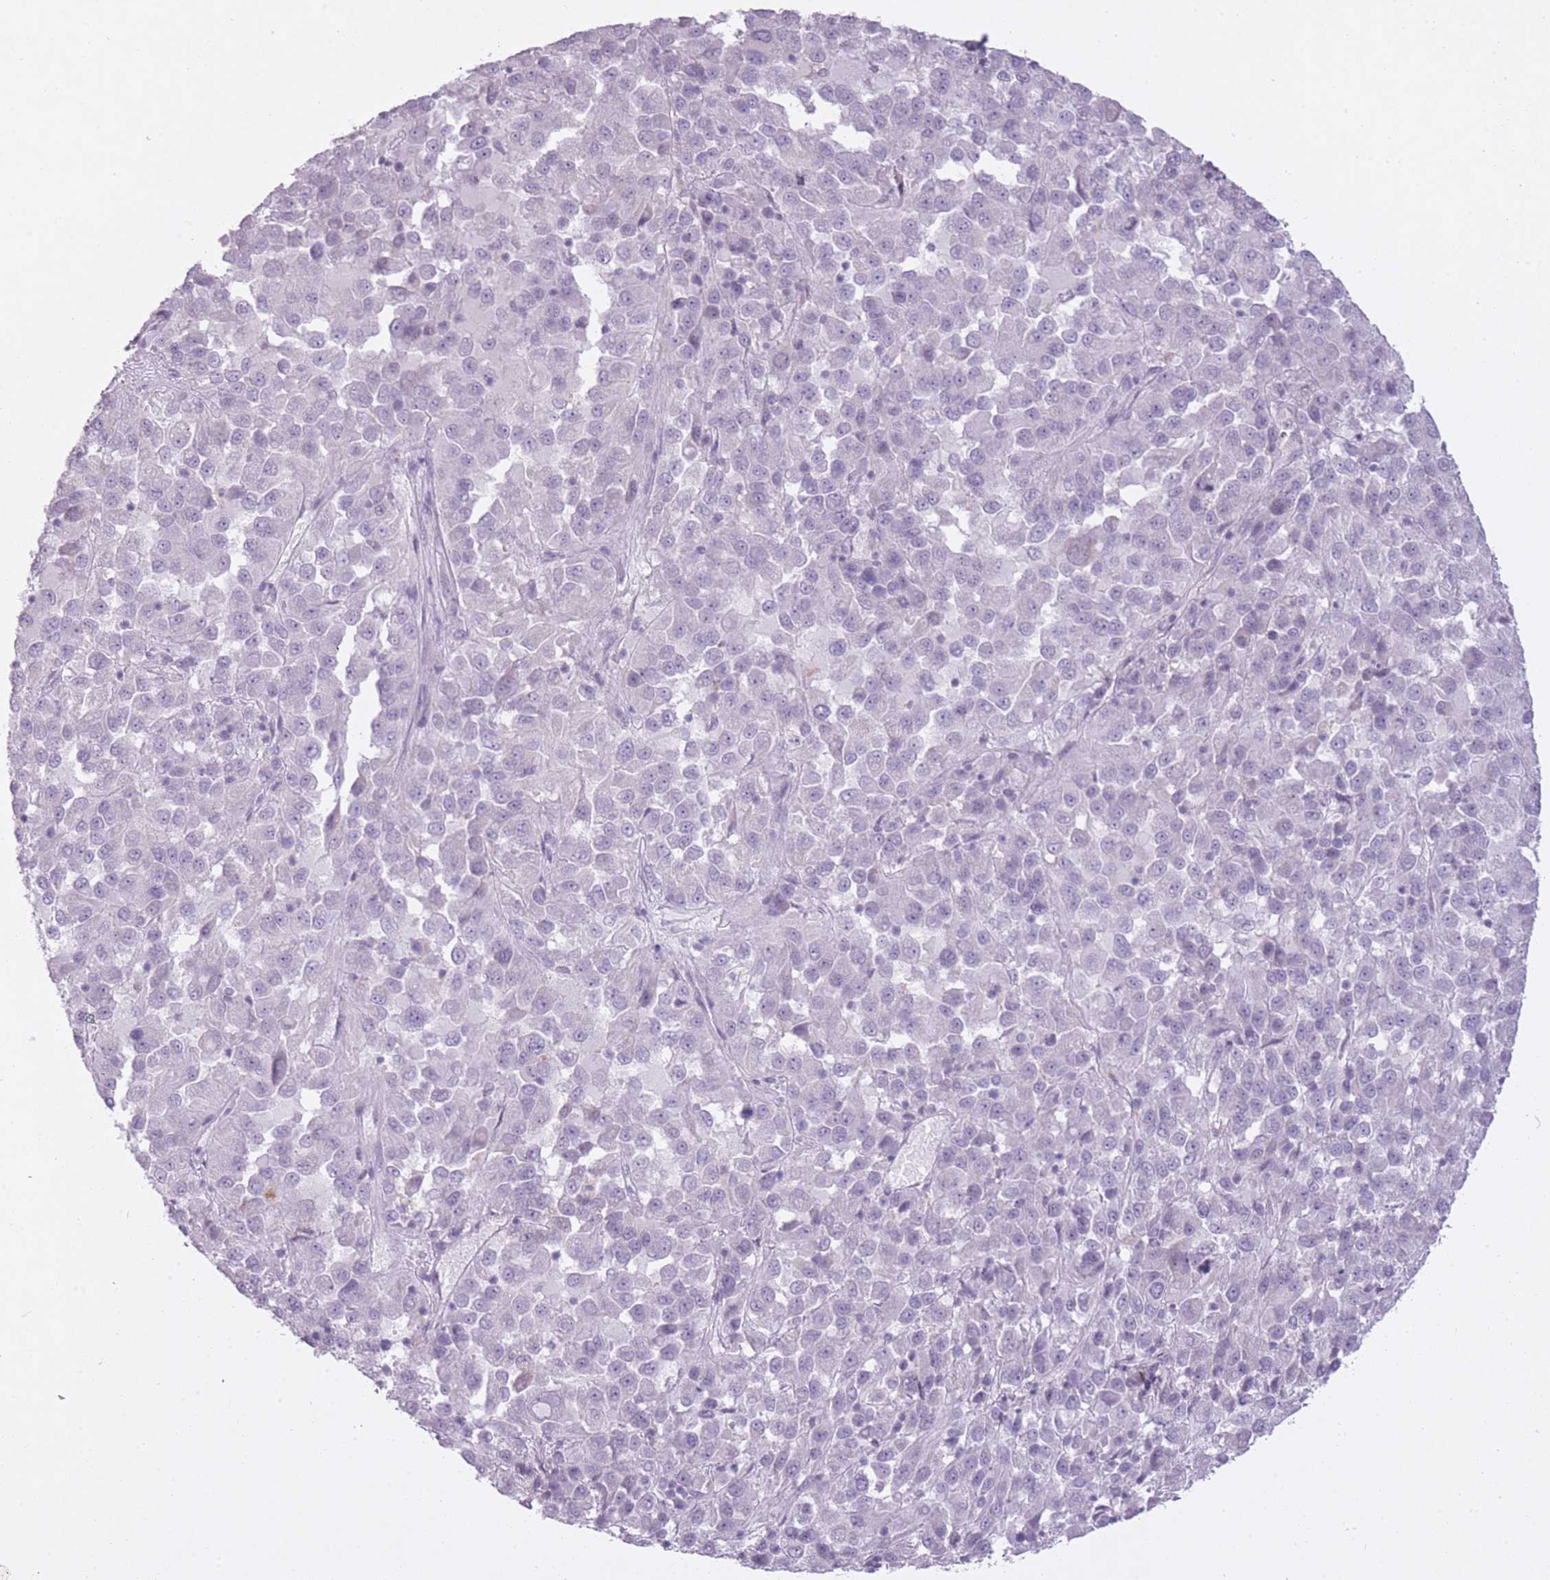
{"staining": {"intensity": "negative", "quantity": "none", "location": "none"}, "tissue": "melanoma", "cell_type": "Tumor cells", "image_type": "cancer", "snomed": [{"axis": "morphology", "description": "Malignant melanoma, Metastatic site"}, {"axis": "topography", "description": "Lung"}], "caption": "DAB immunohistochemical staining of human malignant melanoma (metastatic site) displays no significant expression in tumor cells.", "gene": "RFX4", "patient": {"sex": "male", "age": 64}}